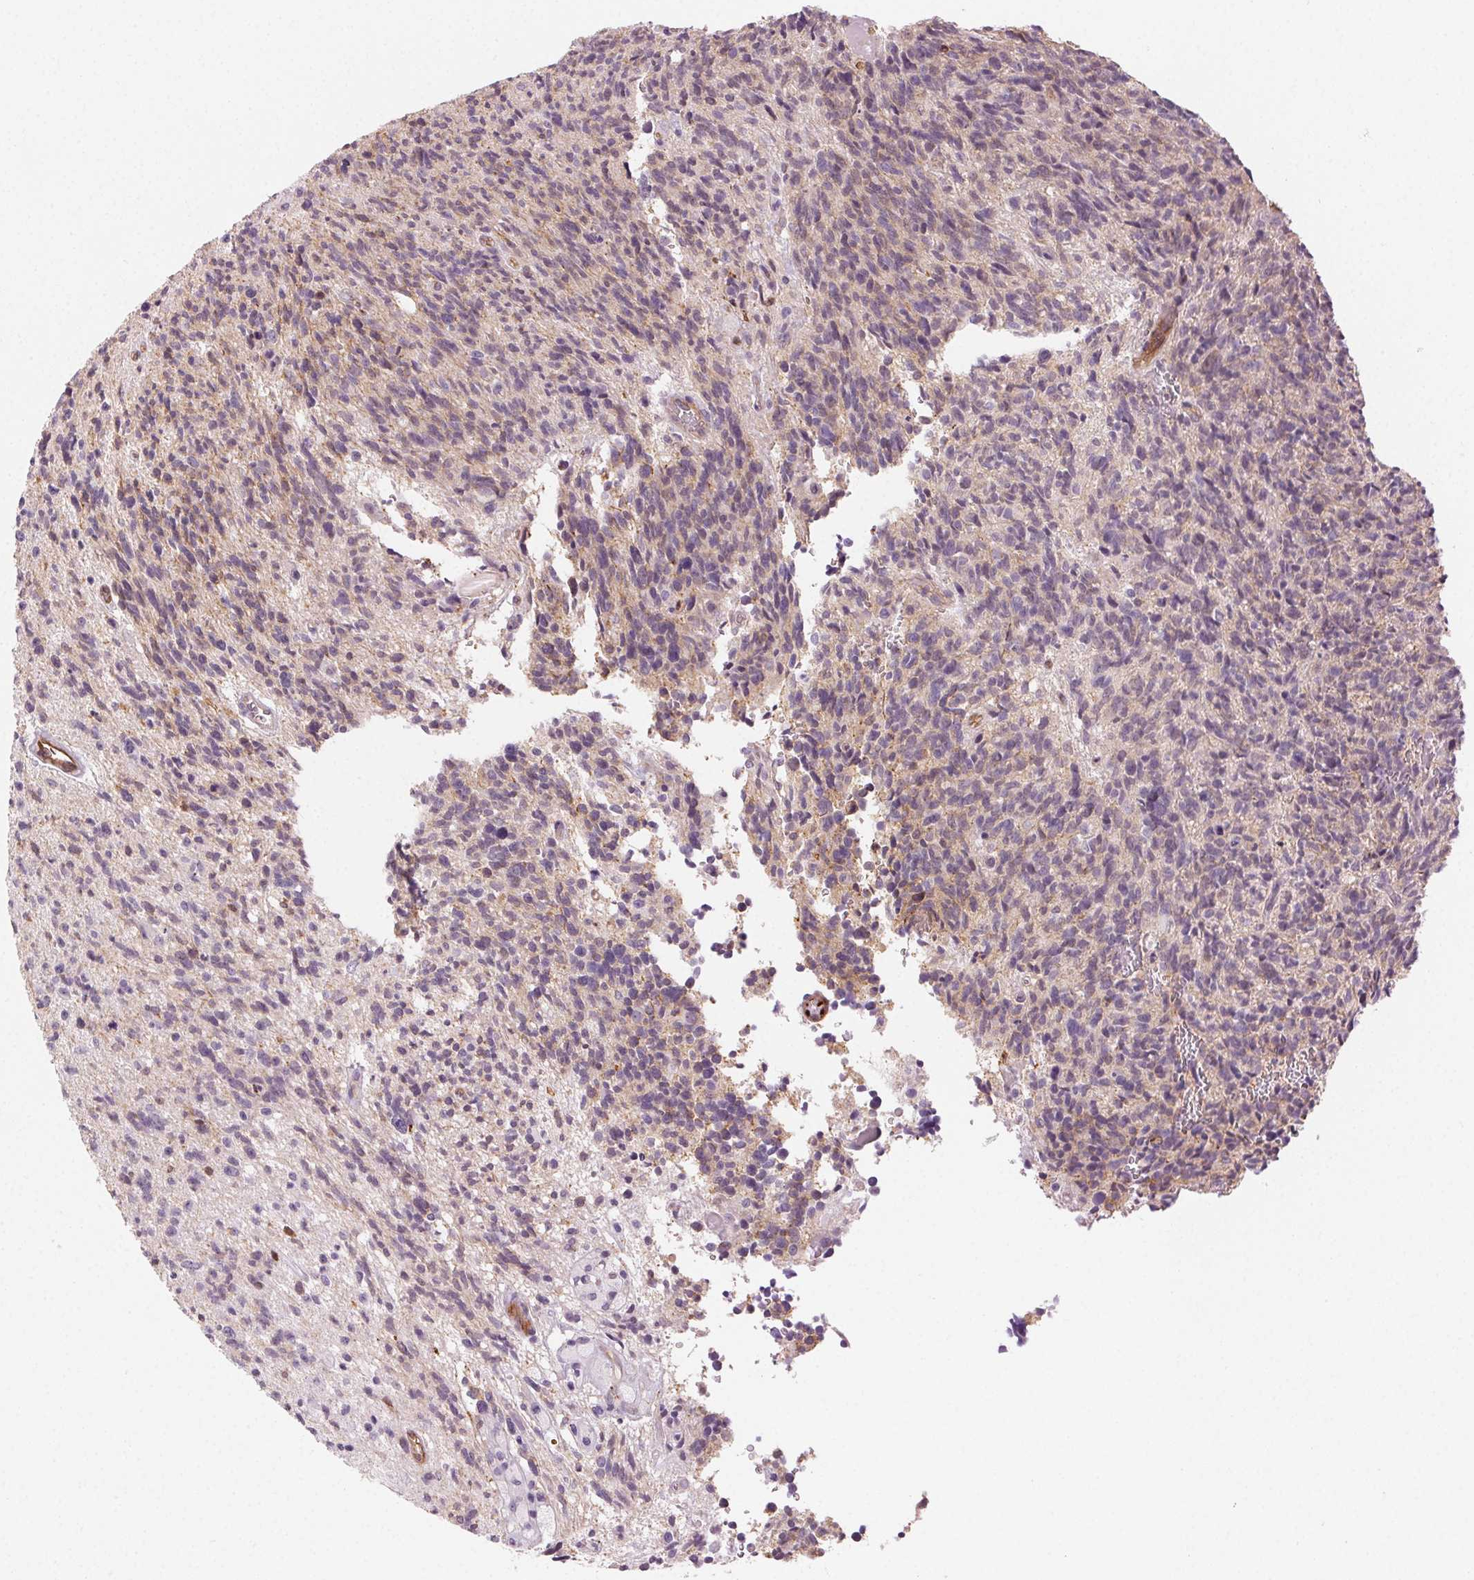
{"staining": {"intensity": "weak", "quantity": "<25%", "location": "cytoplasmic/membranous"}, "tissue": "glioma", "cell_type": "Tumor cells", "image_type": "cancer", "snomed": [{"axis": "morphology", "description": "Glioma, malignant, High grade"}, {"axis": "topography", "description": "Brain"}], "caption": "Immunohistochemistry image of human glioma stained for a protein (brown), which shows no staining in tumor cells.", "gene": "AIF1L", "patient": {"sex": "male", "age": 29}}